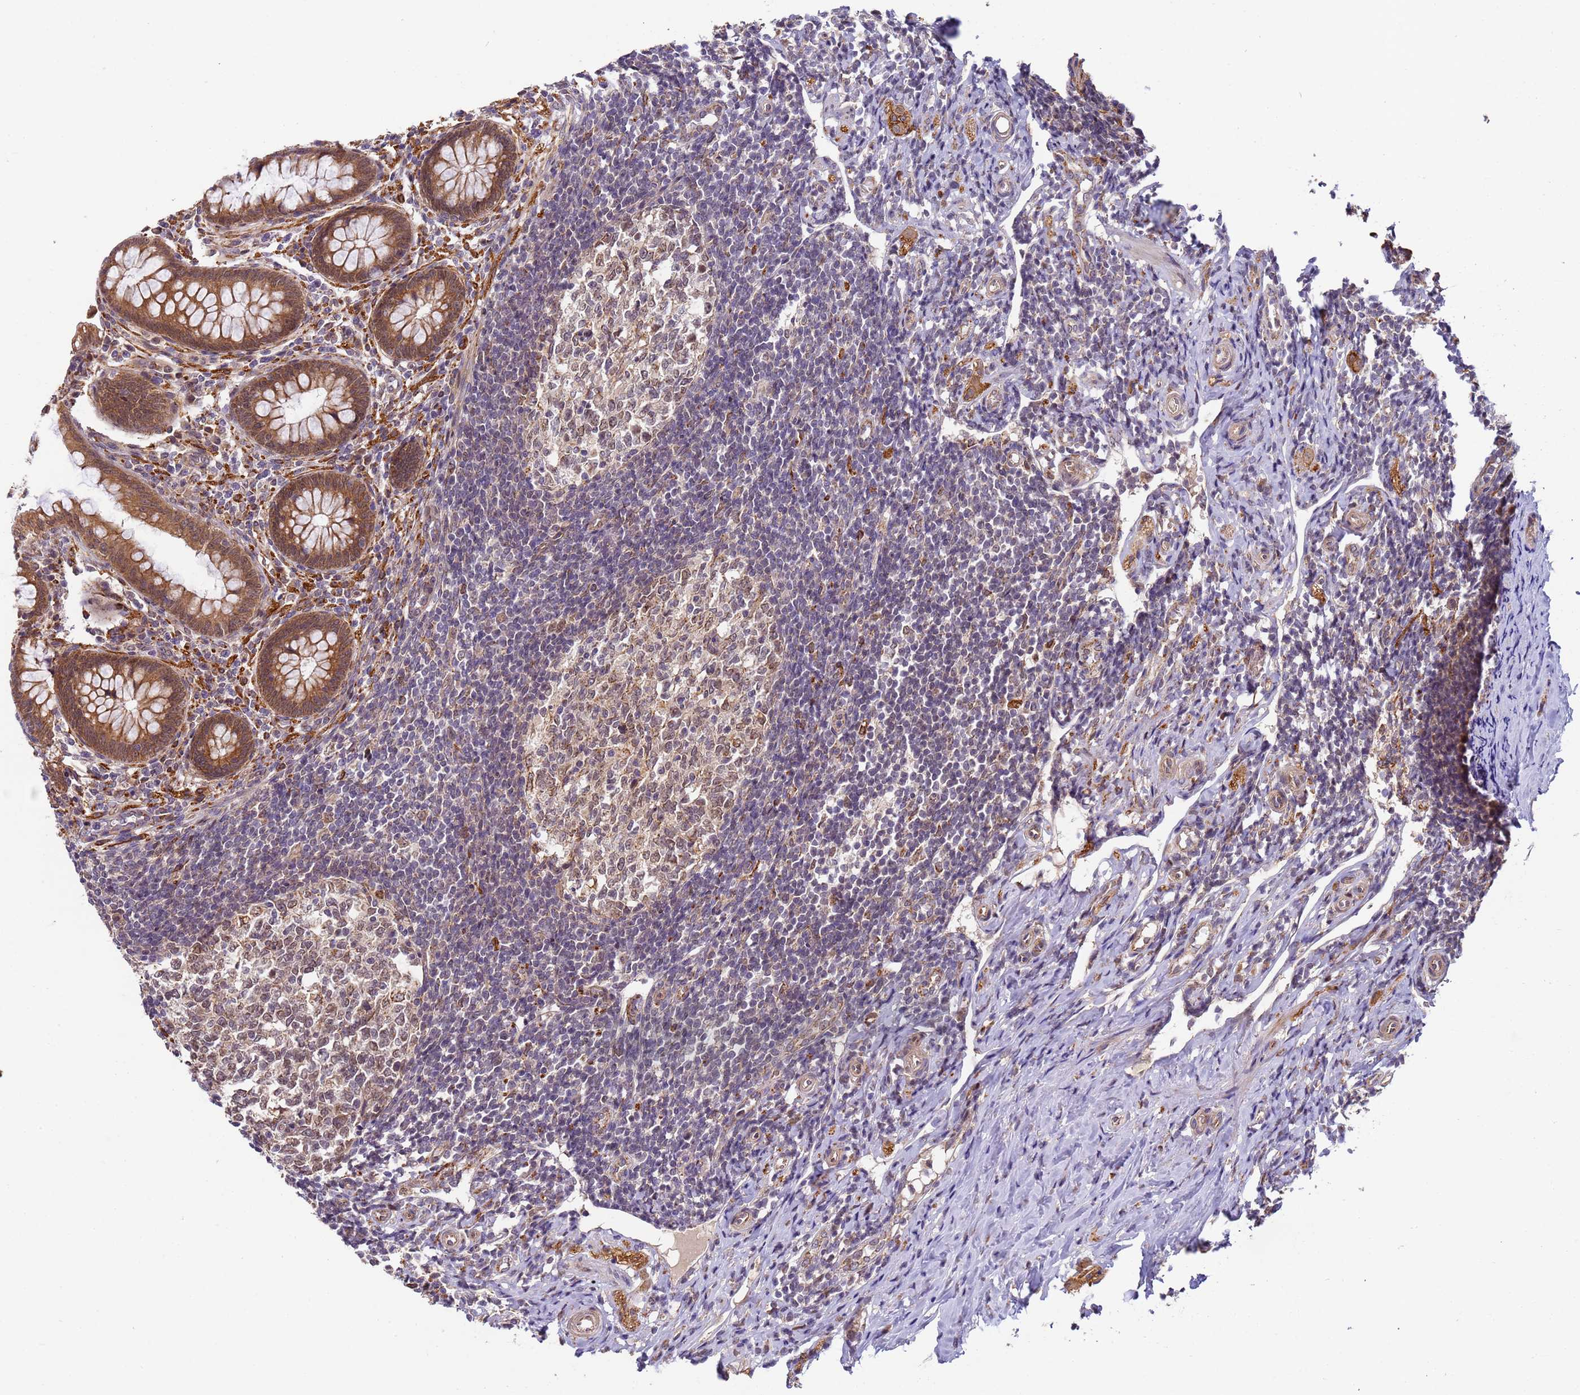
{"staining": {"intensity": "moderate", "quantity": ">75%", "location": "cytoplasmic/membranous"}, "tissue": "appendix", "cell_type": "Glandular cells", "image_type": "normal", "snomed": [{"axis": "morphology", "description": "Normal tissue, NOS"}, {"axis": "topography", "description": "Appendix"}], "caption": "The image demonstrates a brown stain indicating the presence of a protein in the cytoplasmic/membranous of glandular cells in appendix. The staining was performed using DAB, with brown indicating positive protein expression. Nuclei are stained blue with hematoxylin.", "gene": "RAPGEF3", "patient": {"sex": "female", "age": 33}}